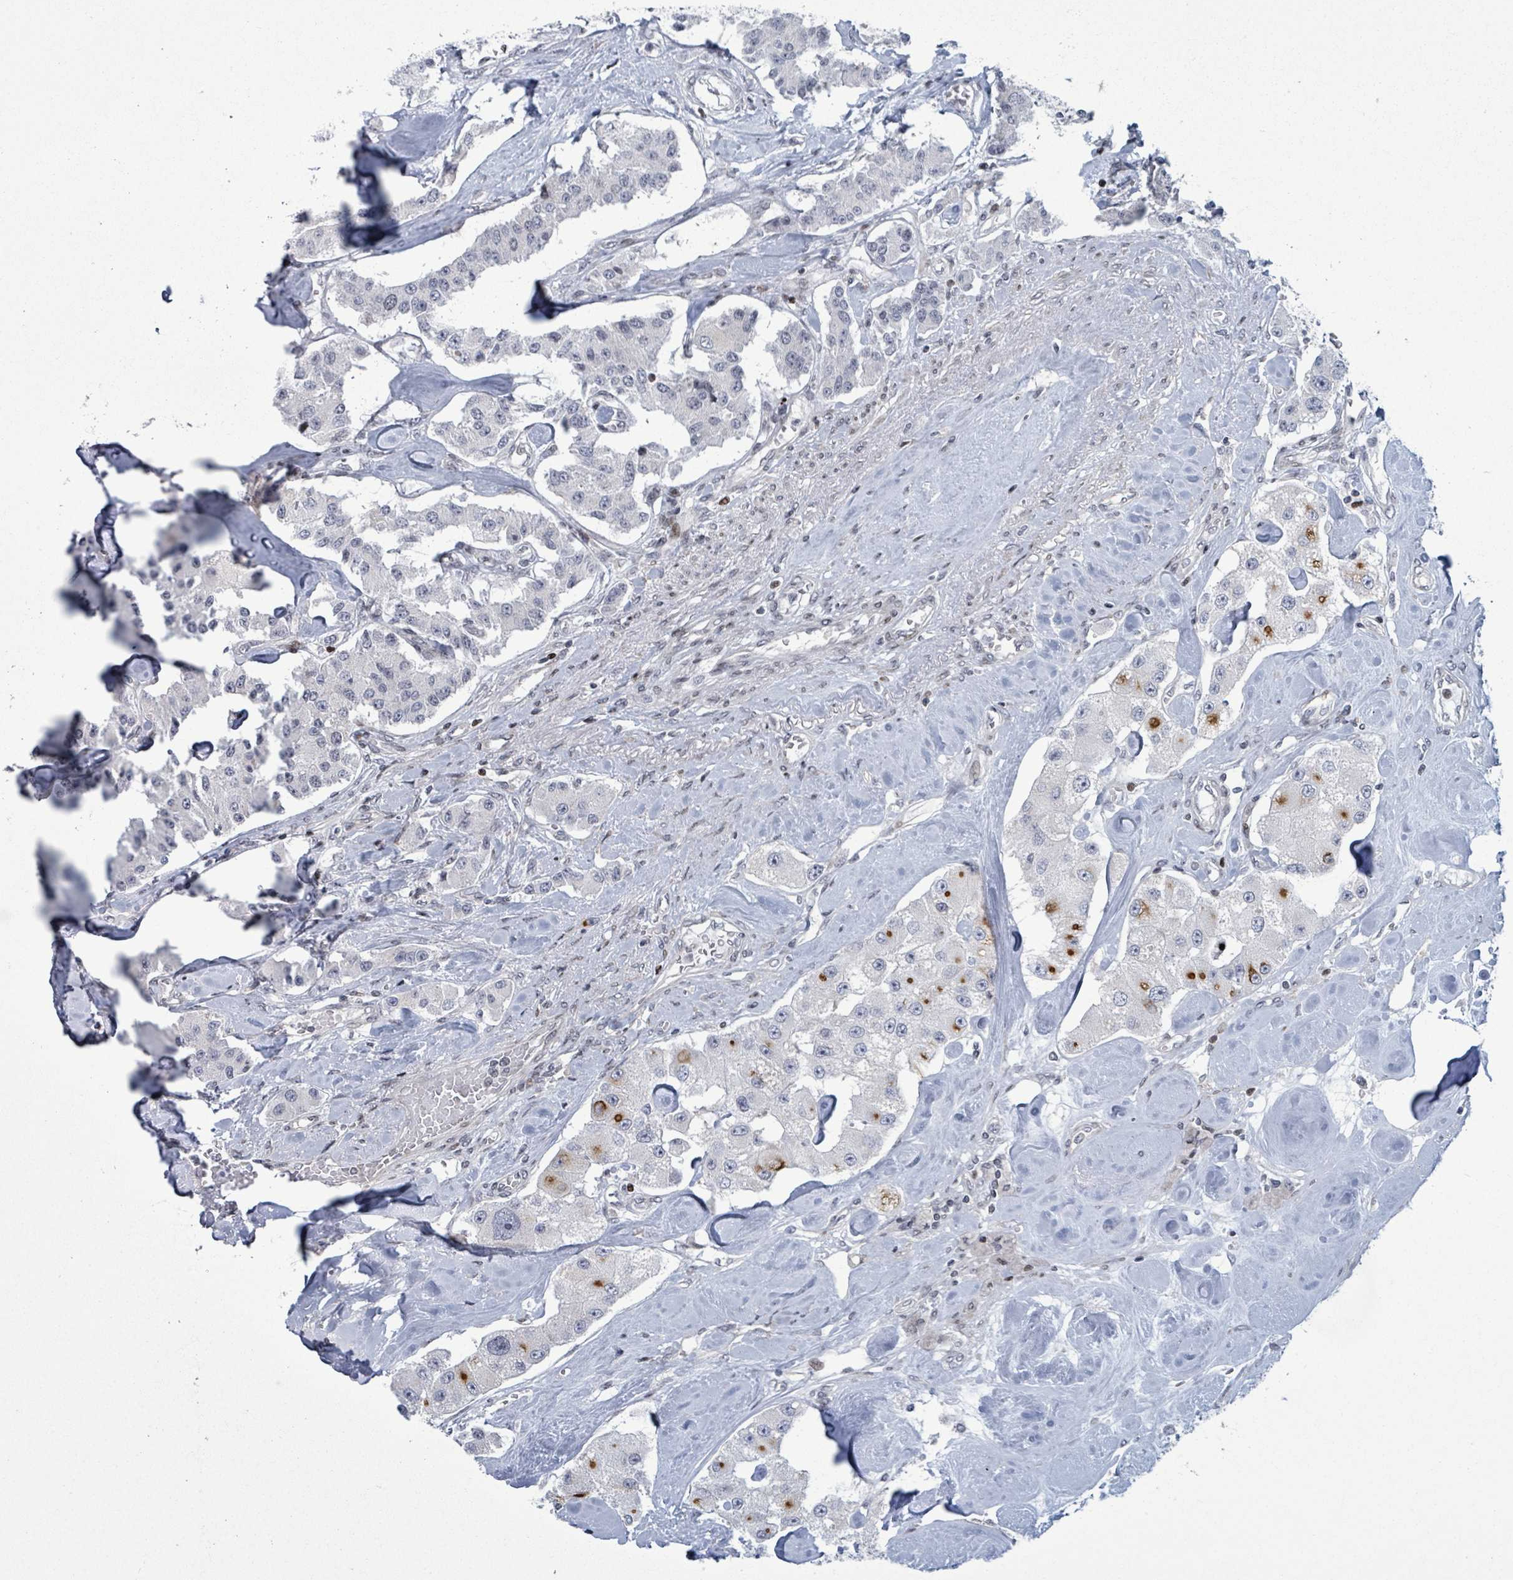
{"staining": {"intensity": "moderate", "quantity": "<25%", "location": "cytoplasmic/membranous"}, "tissue": "carcinoid", "cell_type": "Tumor cells", "image_type": "cancer", "snomed": [{"axis": "morphology", "description": "Carcinoid, malignant, NOS"}, {"axis": "topography", "description": "Pancreas"}], "caption": "Brown immunohistochemical staining in malignant carcinoid displays moderate cytoplasmic/membranous staining in approximately <25% of tumor cells. The staining was performed using DAB to visualize the protein expression in brown, while the nuclei were stained in blue with hematoxylin (Magnification: 20x).", "gene": "FNDC4", "patient": {"sex": "male", "age": 41}}